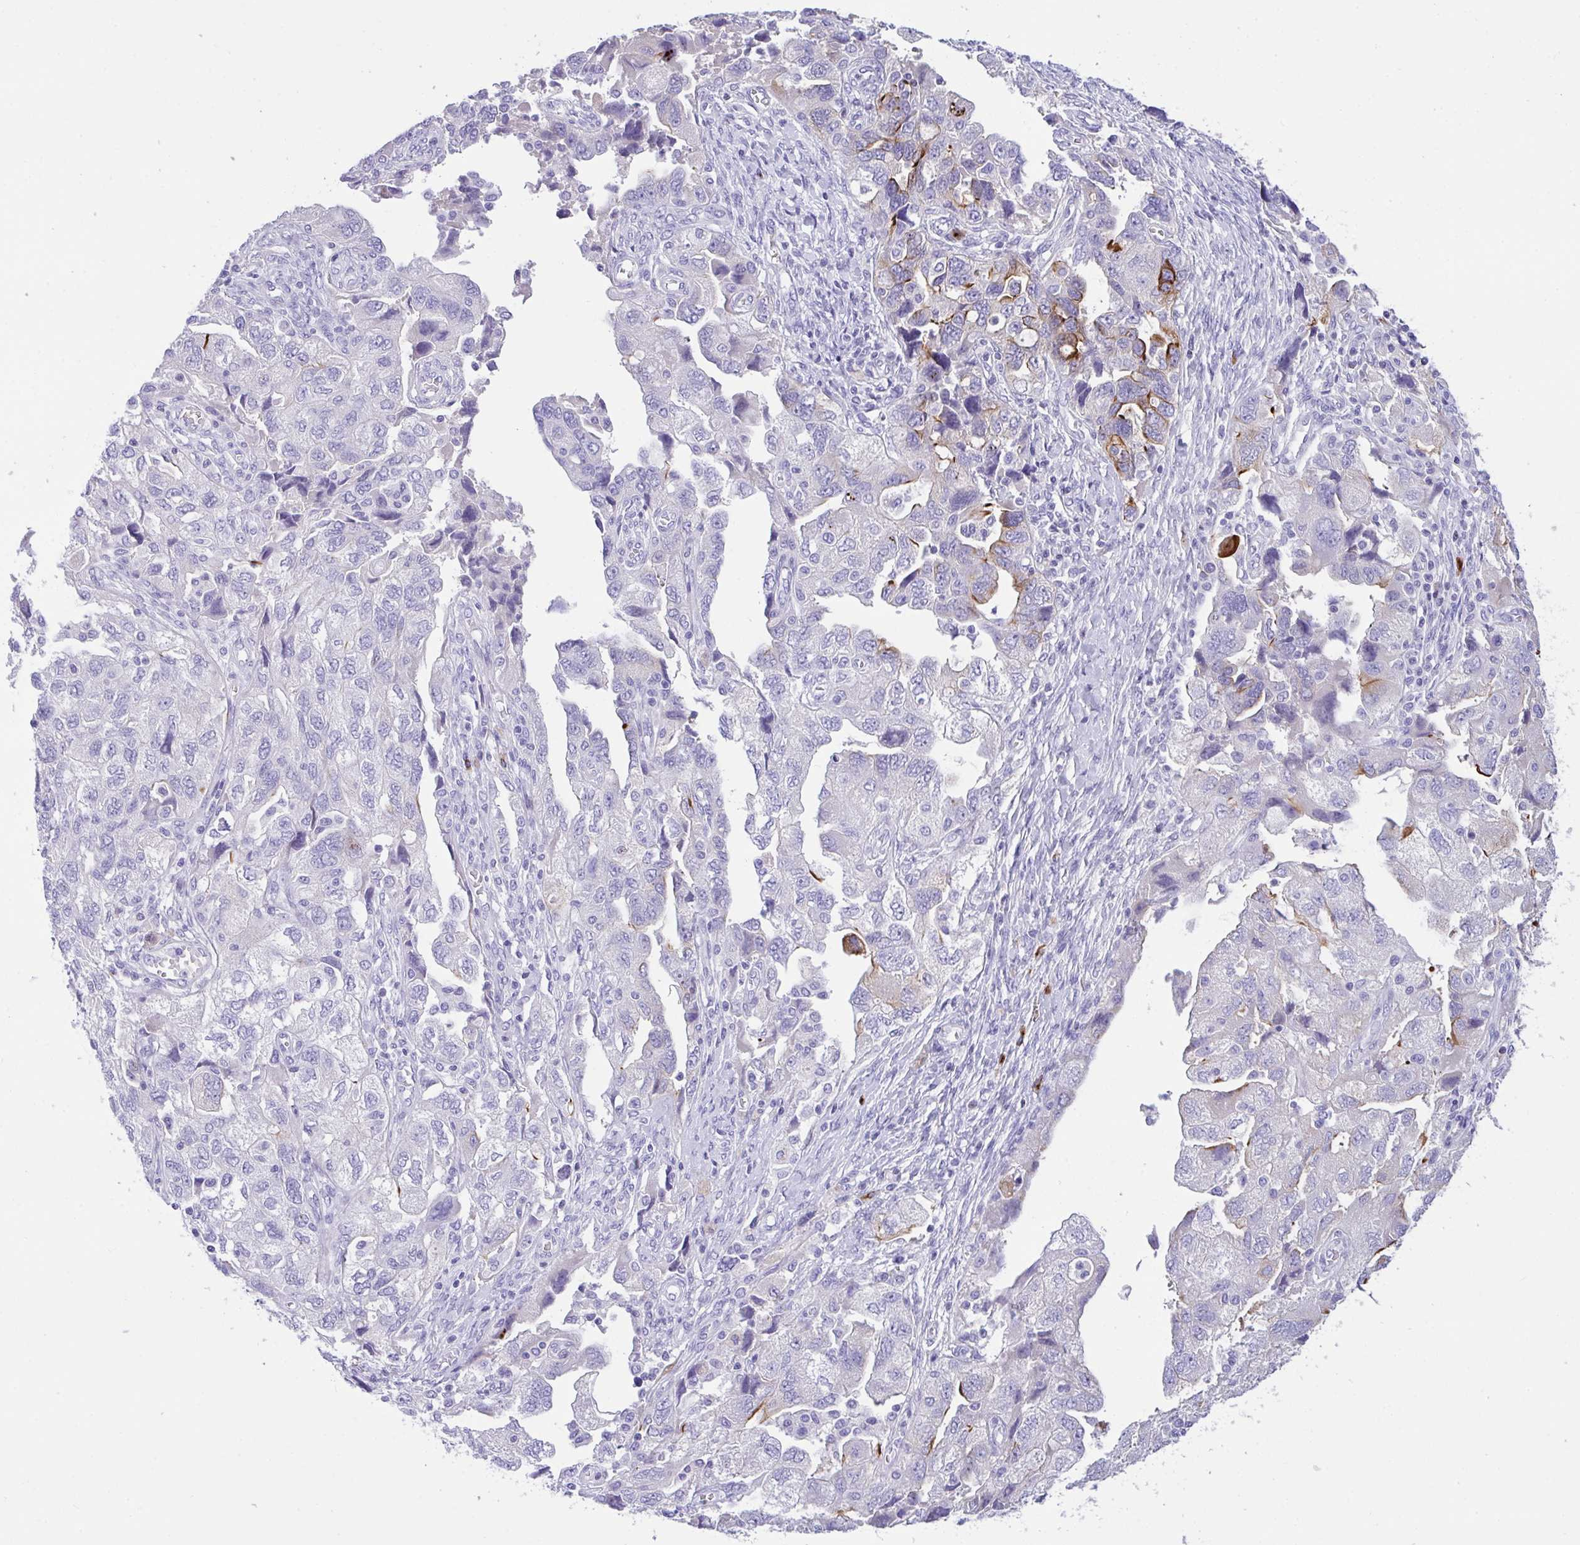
{"staining": {"intensity": "moderate", "quantity": "<25%", "location": "cytoplasmic/membranous"}, "tissue": "ovarian cancer", "cell_type": "Tumor cells", "image_type": "cancer", "snomed": [{"axis": "morphology", "description": "Carcinoma, NOS"}, {"axis": "morphology", "description": "Cystadenocarcinoma, serous, NOS"}, {"axis": "topography", "description": "Ovary"}], "caption": "IHC of human ovarian cancer shows low levels of moderate cytoplasmic/membranous positivity in approximately <25% of tumor cells. (DAB (3,3'-diaminobenzidine) IHC with brightfield microscopy, high magnification).", "gene": "FBXL20", "patient": {"sex": "female", "age": 69}}